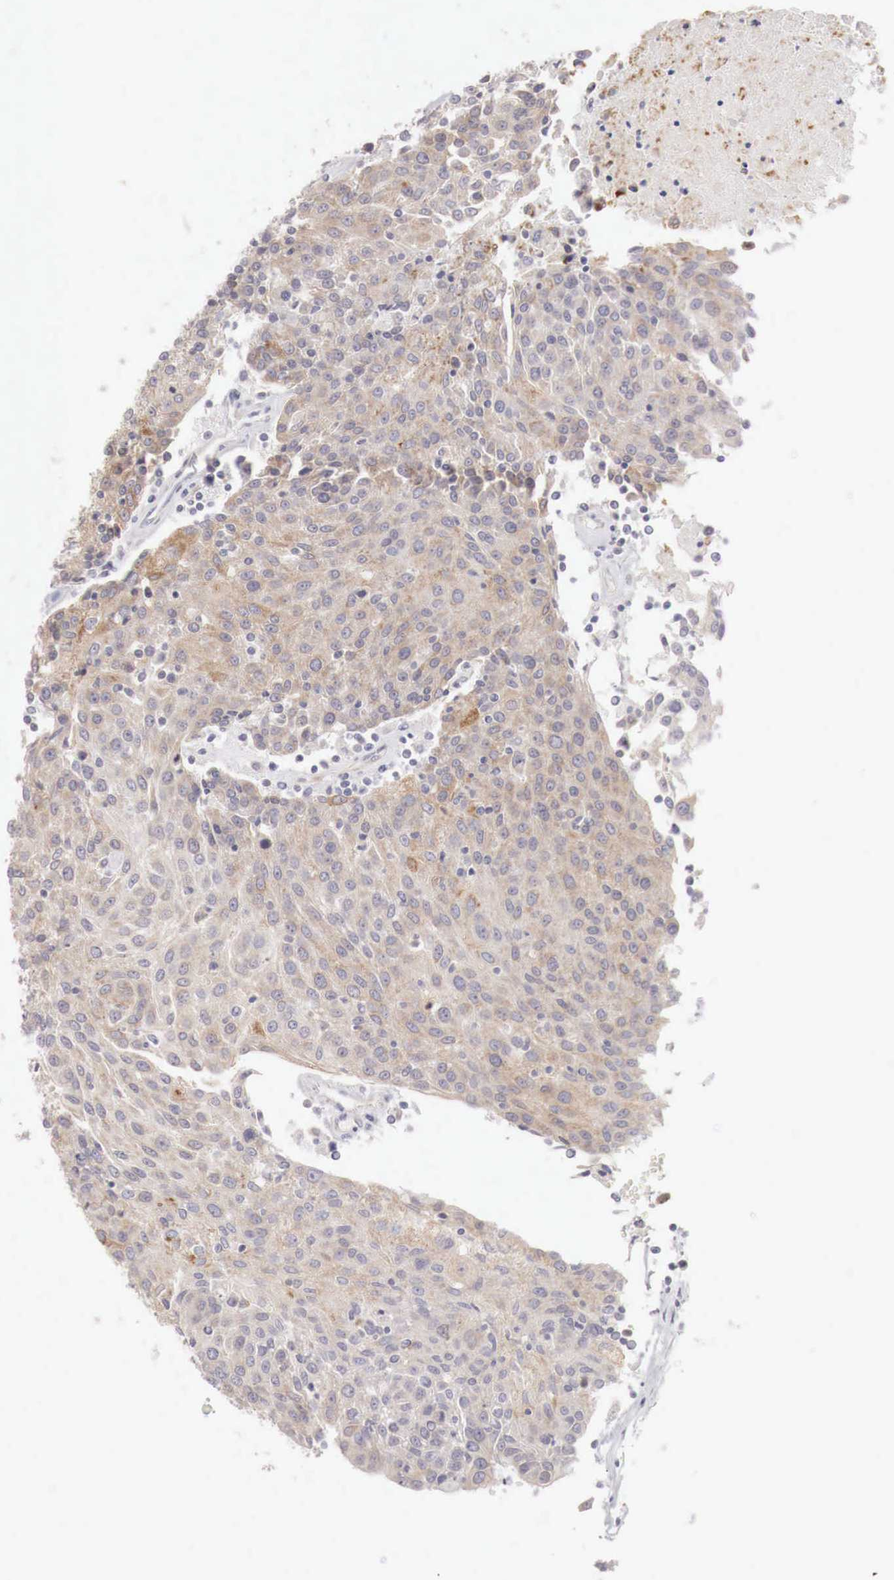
{"staining": {"intensity": "moderate", "quantity": ">75%", "location": "cytoplasmic/membranous"}, "tissue": "urothelial cancer", "cell_type": "Tumor cells", "image_type": "cancer", "snomed": [{"axis": "morphology", "description": "Urothelial carcinoma, High grade"}, {"axis": "topography", "description": "Urinary bladder"}], "caption": "IHC (DAB (3,3'-diaminobenzidine)) staining of urothelial cancer displays moderate cytoplasmic/membranous protein positivity in approximately >75% of tumor cells. (Brightfield microscopy of DAB IHC at high magnification).", "gene": "NSDHL", "patient": {"sex": "female", "age": 85}}